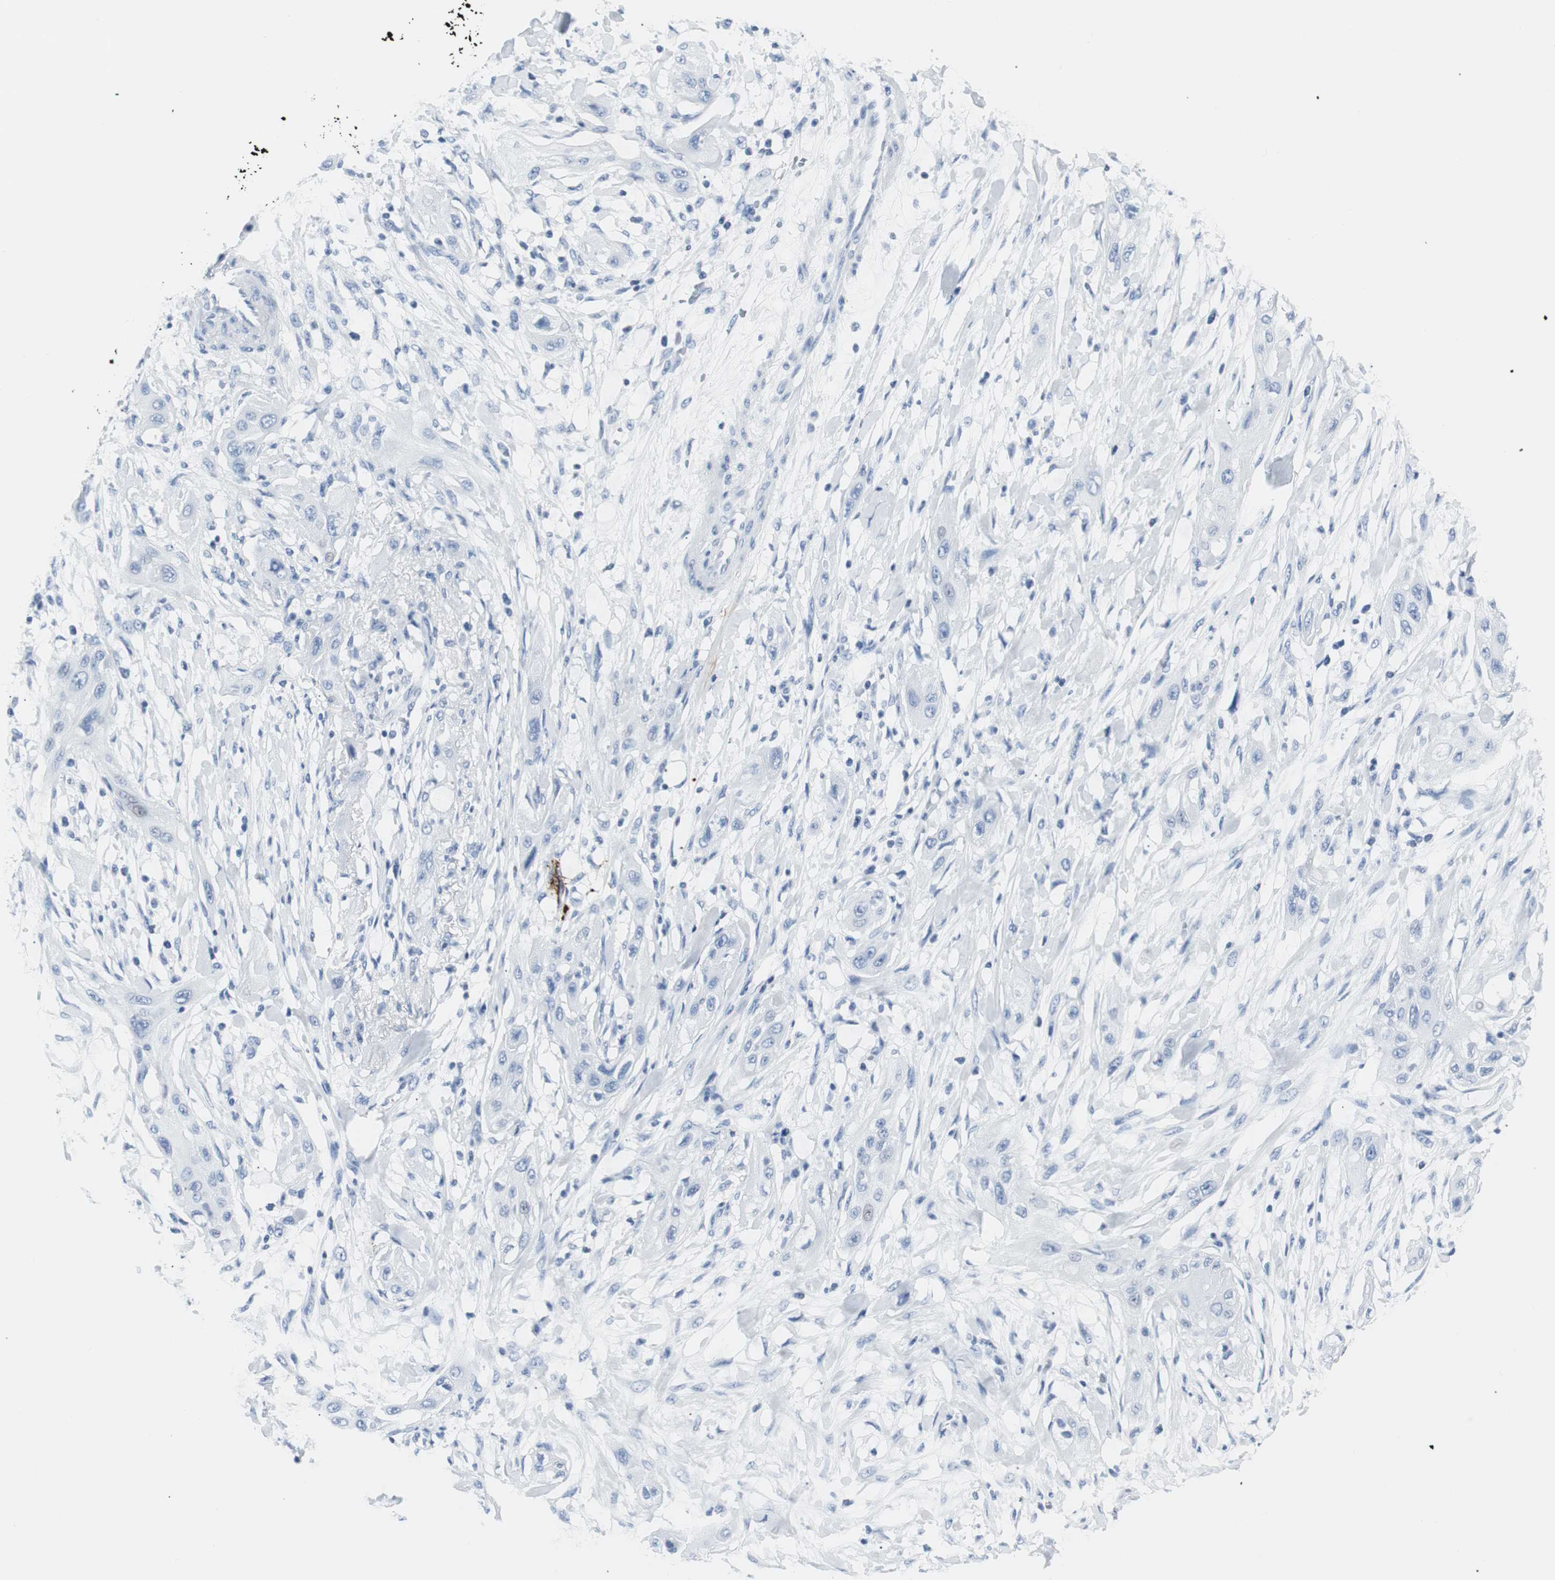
{"staining": {"intensity": "negative", "quantity": "none", "location": "none"}, "tissue": "lung cancer", "cell_type": "Tumor cells", "image_type": "cancer", "snomed": [{"axis": "morphology", "description": "Squamous cell carcinoma, NOS"}, {"axis": "topography", "description": "Lung"}], "caption": "Squamous cell carcinoma (lung) was stained to show a protein in brown. There is no significant expression in tumor cells.", "gene": "GAP43", "patient": {"sex": "female", "age": 47}}